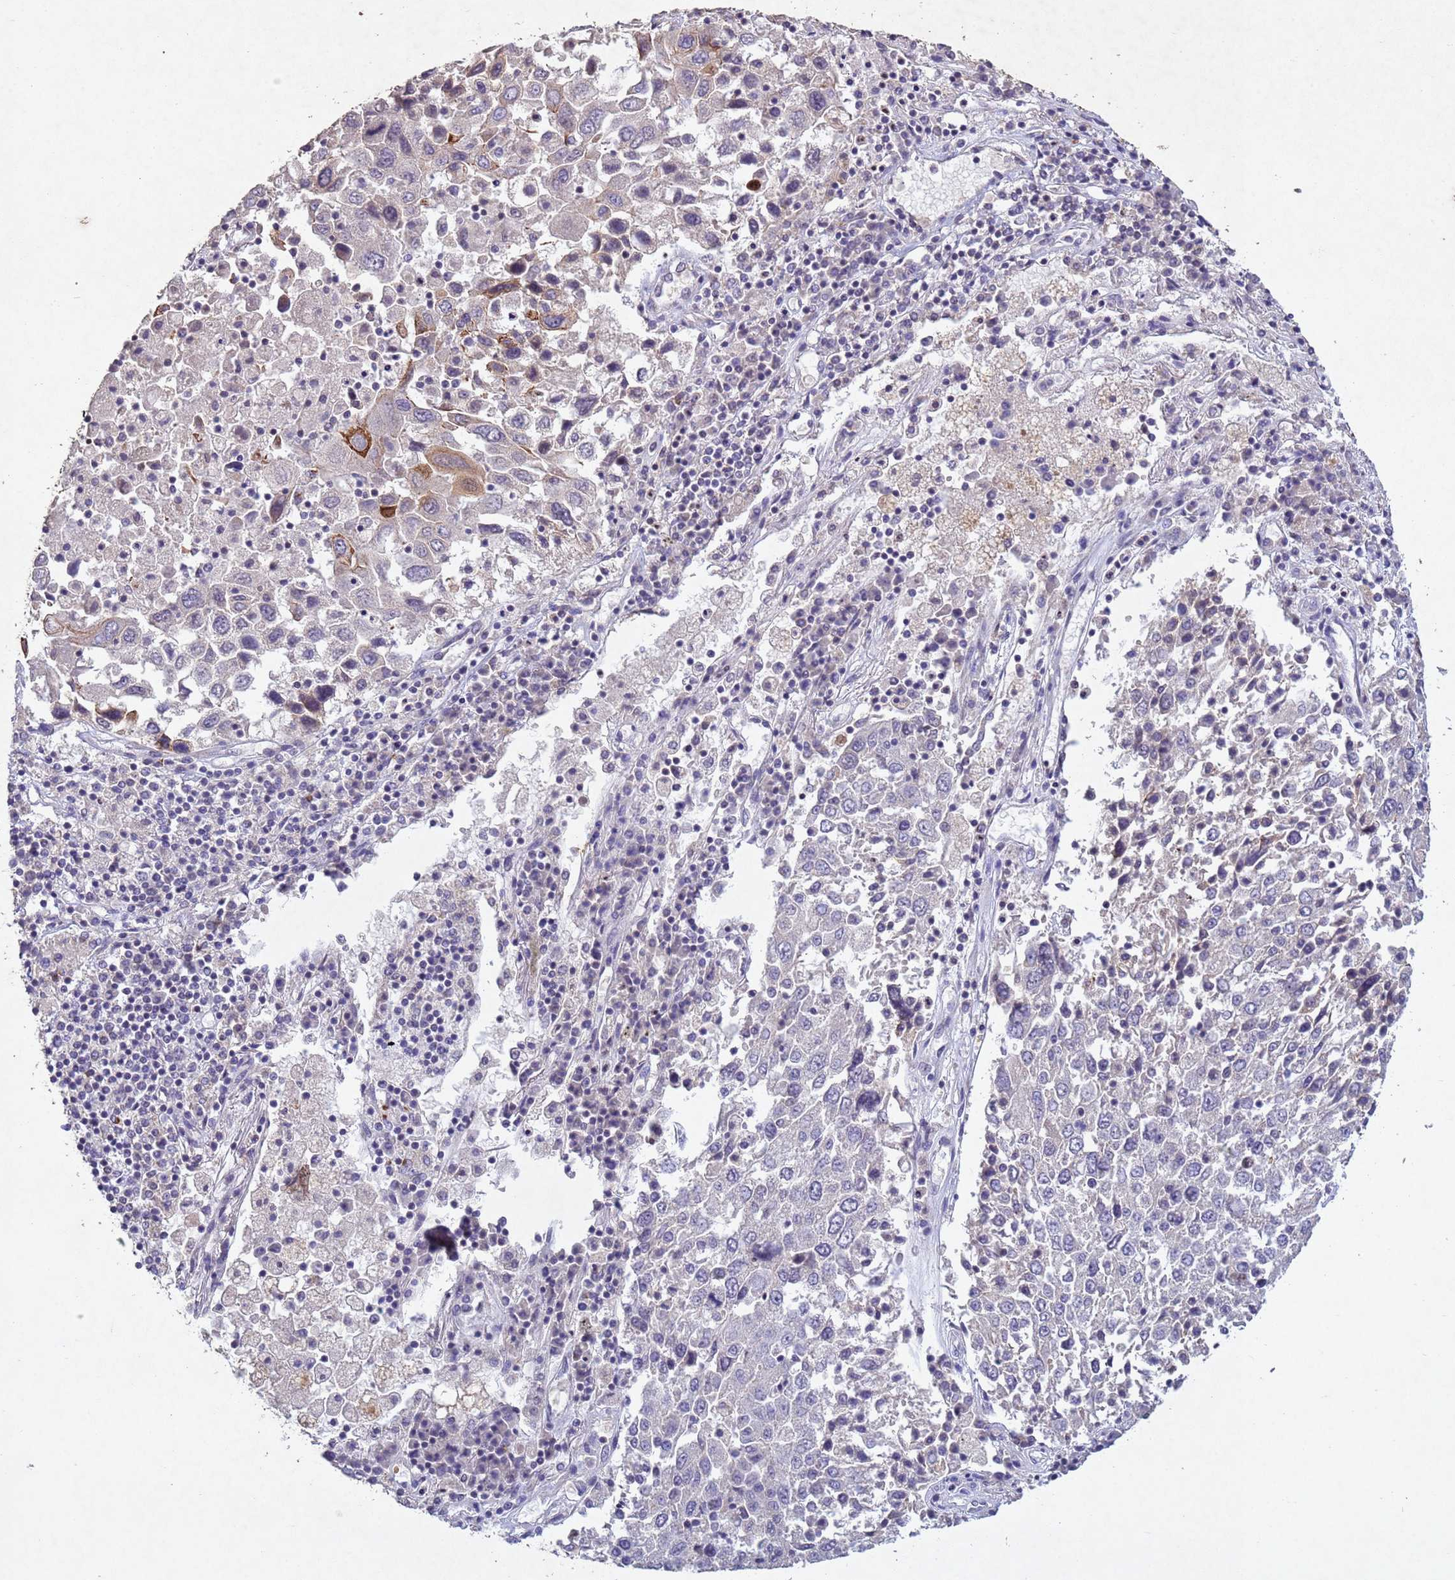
{"staining": {"intensity": "moderate", "quantity": "<25%", "location": "cytoplasmic/membranous"}, "tissue": "lung cancer", "cell_type": "Tumor cells", "image_type": "cancer", "snomed": [{"axis": "morphology", "description": "Squamous cell carcinoma, NOS"}, {"axis": "topography", "description": "Lung"}], "caption": "High-magnification brightfield microscopy of lung cancer stained with DAB (3,3'-diaminobenzidine) (brown) and counterstained with hematoxylin (blue). tumor cells exhibit moderate cytoplasmic/membranous expression is seen in about<25% of cells.", "gene": "NLRP11", "patient": {"sex": "male", "age": 65}}